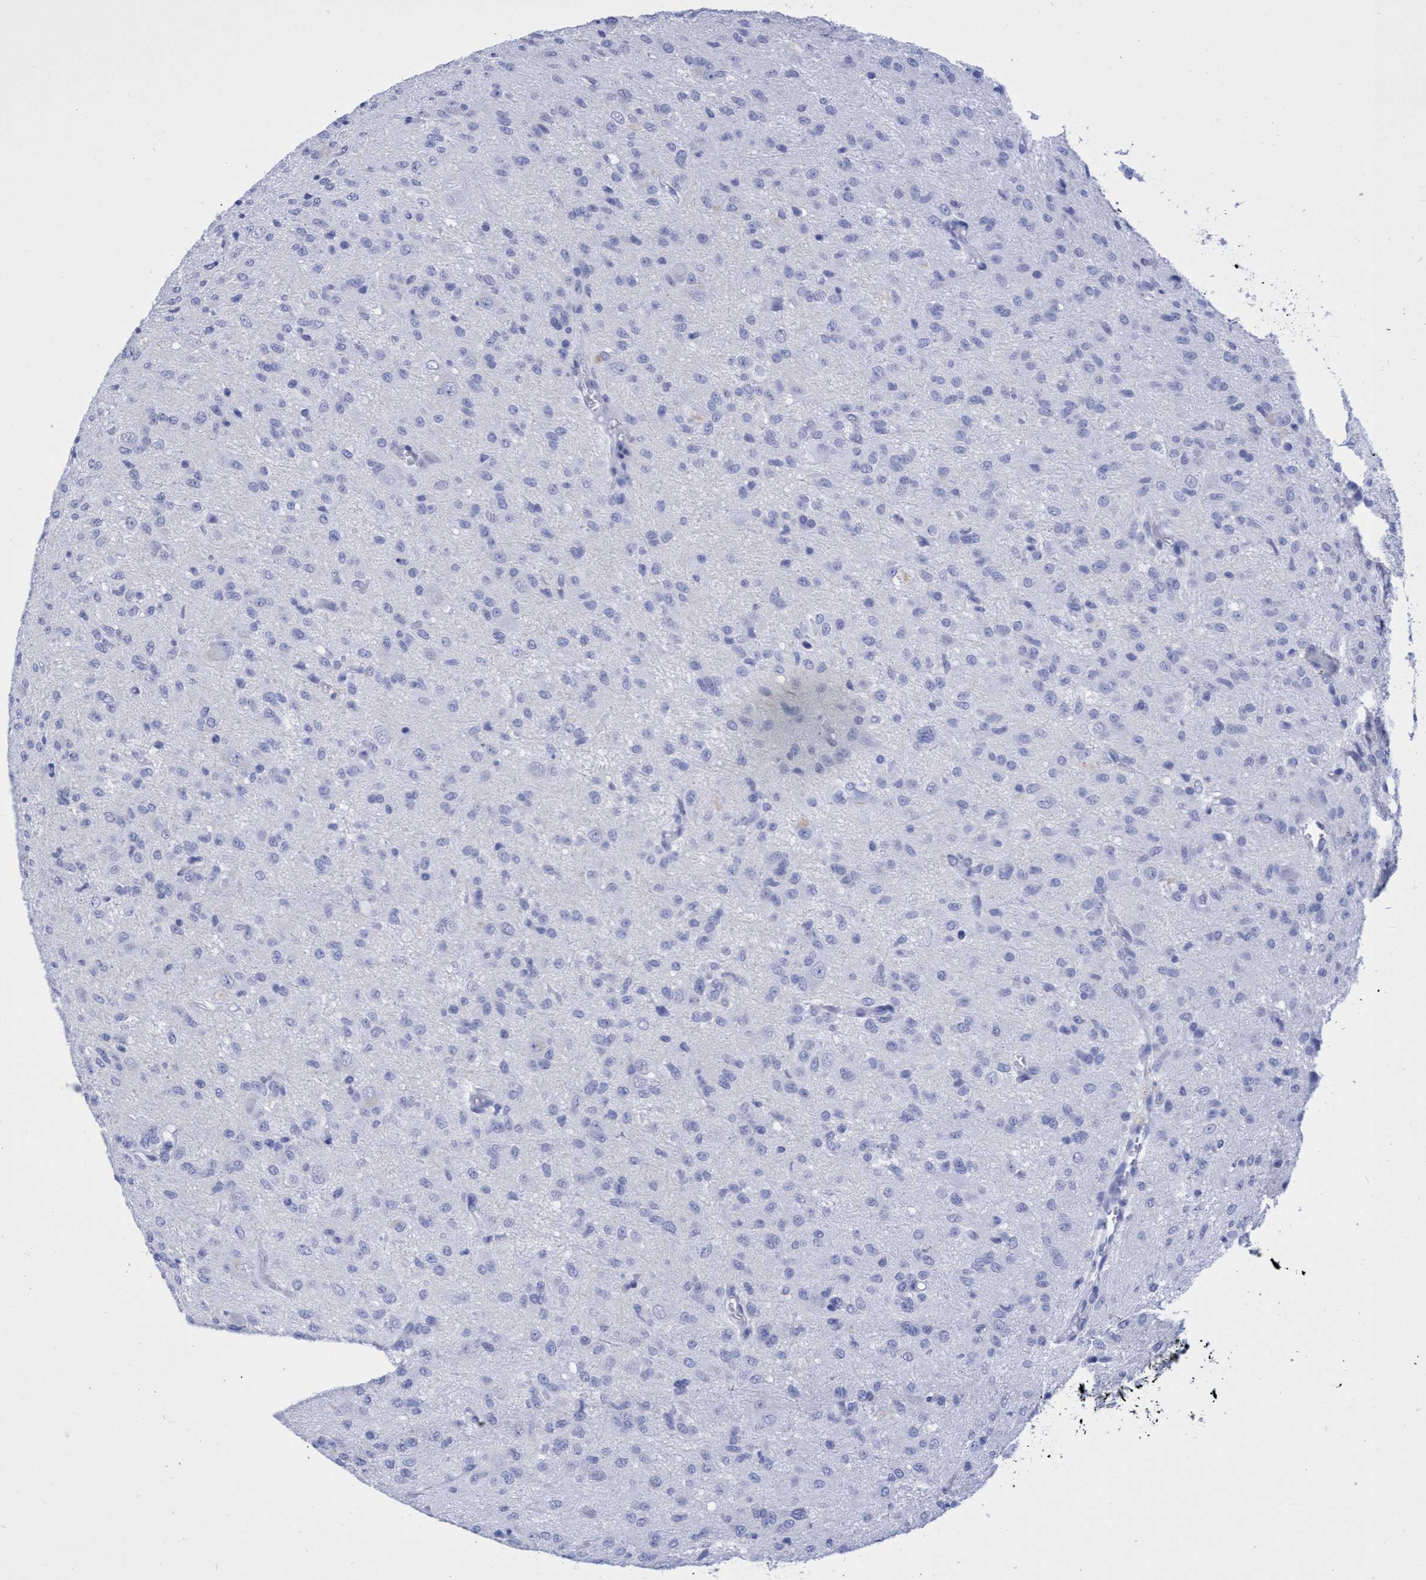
{"staining": {"intensity": "negative", "quantity": "none", "location": "none"}, "tissue": "glioma", "cell_type": "Tumor cells", "image_type": "cancer", "snomed": [{"axis": "morphology", "description": "Glioma, malignant, High grade"}, {"axis": "topography", "description": "Brain"}], "caption": "This micrograph is of malignant high-grade glioma stained with immunohistochemistry to label a protein in brown with the nuclei are counter-stained blue. There is no positivity in tumor cells.", "gene": "INSL6", "patient": {"sex": "female", "age": 59}}